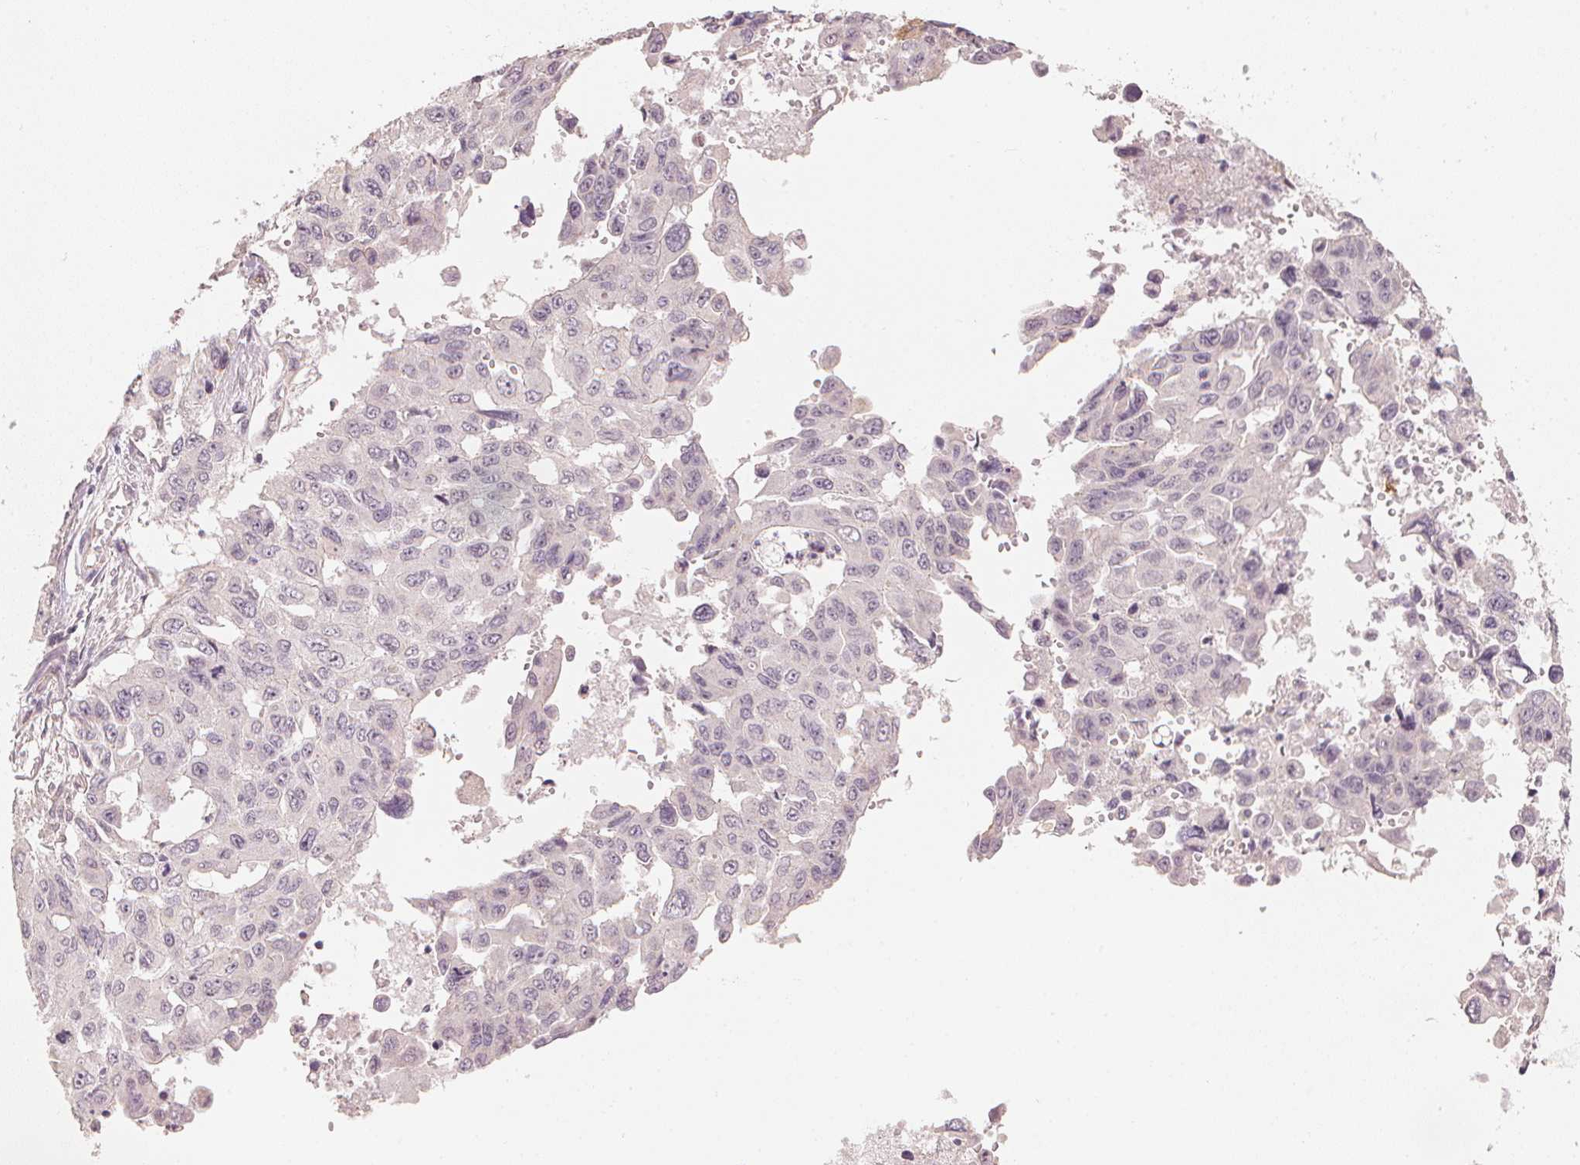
{"staining": {"intensity": "negative", "quantity": "none", "location": "none"}, "tissue": "lung cancer", "cell_type": "Tumor cells", "image_type": "cancer", "snomed": [{"axis": "morphology", "description": "Adenocarcinoma, NOS"}, {"axis": "topography", "description": "Lung"}], "caption": "Human adenocarcinoma (lung) stained for a protein using IHC displays no expression in tumor cells.", "gene": "CIB1", "patient": {"sex": "male", "age": 64}}